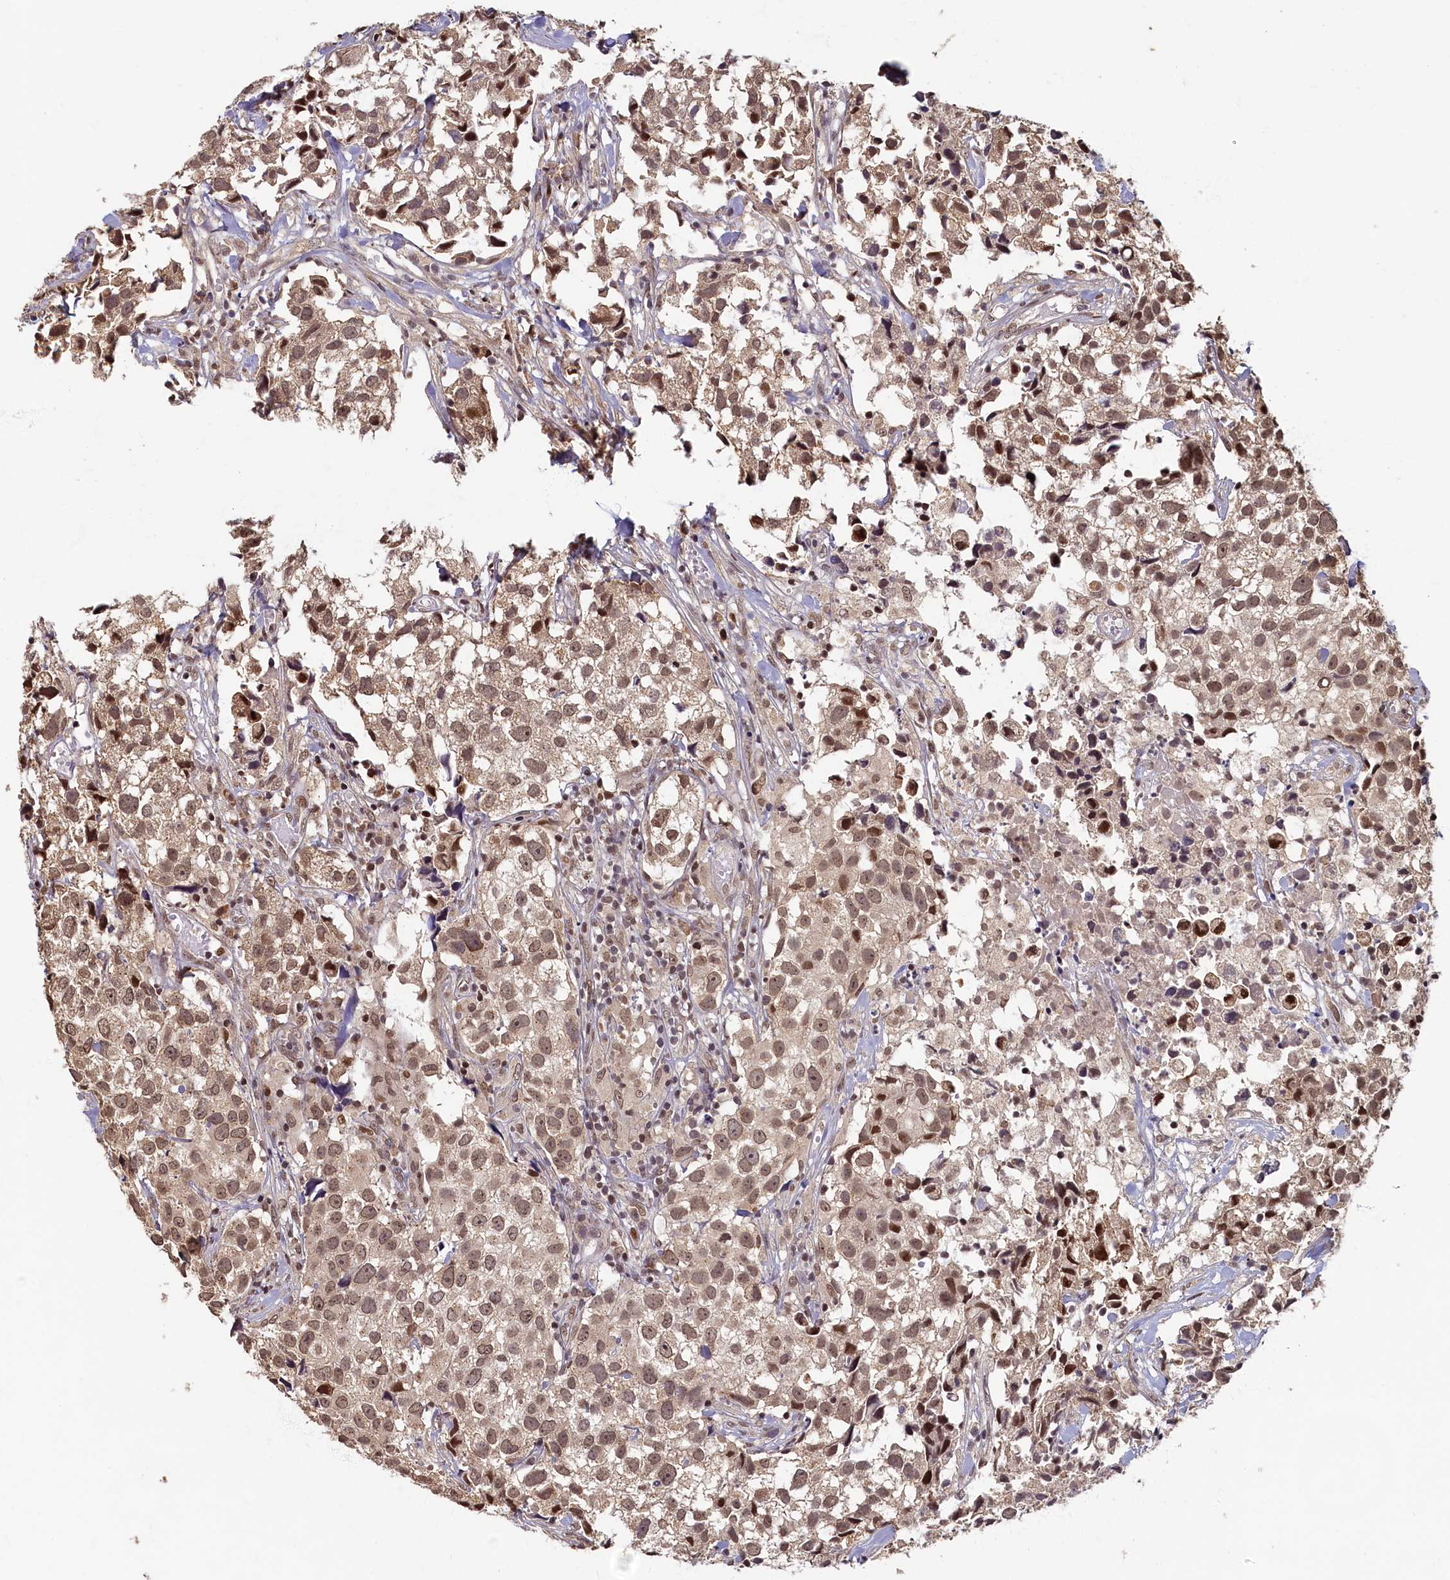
{"staining": {"intensity": "moderate", "quantity": ">75%", "location": "nuclear"}, "tissue": "urothelial cancer", "cell_type": "Tumor cells", "image_type": "cancer", "snomed": [{"axis": "morphology", "description": "Urothelial carcinoma, High grade"}, {"axis": "topography", "description": "Urinary bladder"}], "caption": "Immunohistochemical staining of human urothelial cancer displays moderate nuclear protein staining in approximately >75% of tumor cells.", "gene": "CKAP2L", "patient": {"sex": "female", "age": 75}}